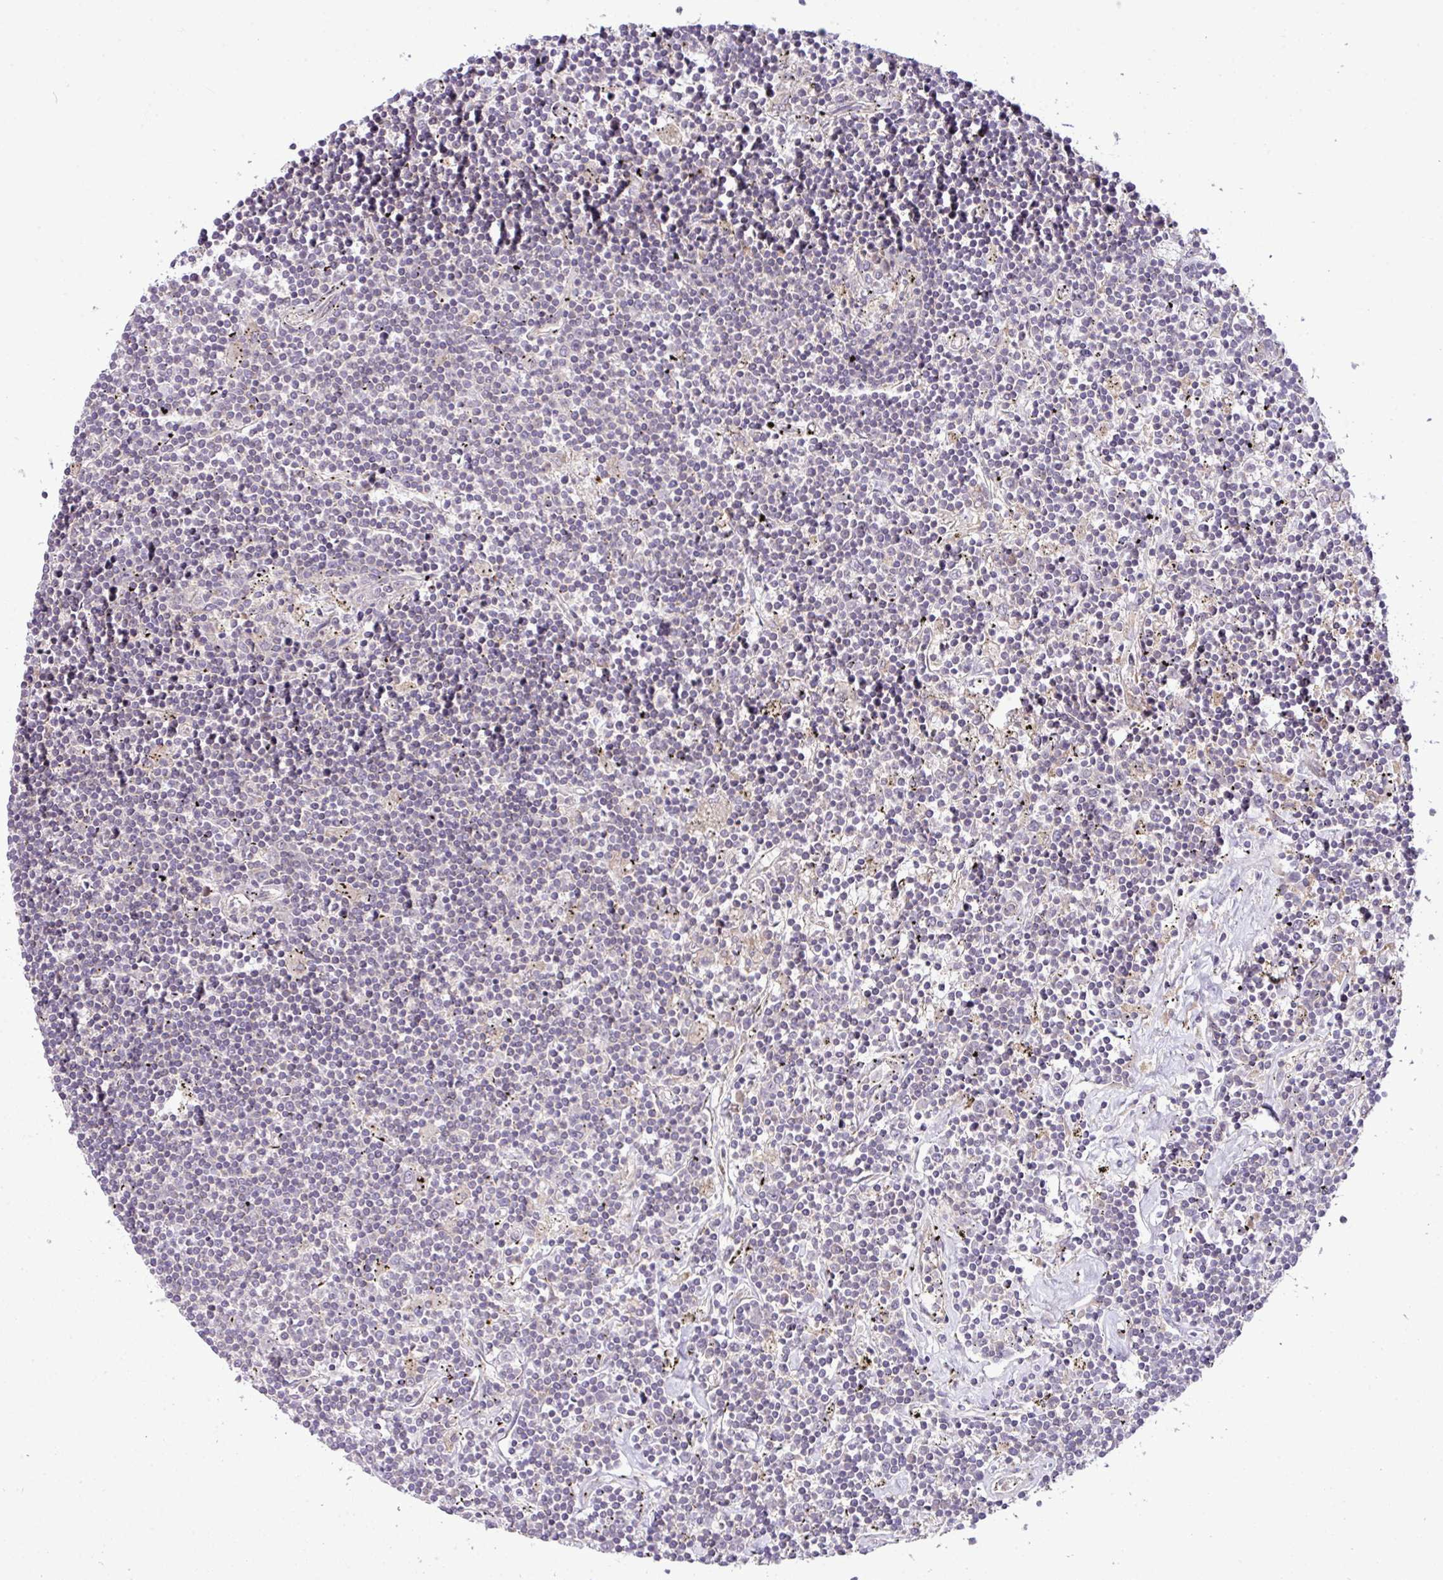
{"staining": {"intensity": "negative", "quantity": "none", "location": "none"}, "tissue": "lymphoma", "cell_type": "Tumor cells", "image_type": "cancer", "snomed": [{"axis": "morphology", "description": "Malignant lymphoma, non-Hodgkin's type, Low grade"}, {"axis": "topography", "description": "Spleen"}], "caption": "Tumor cells are negative for brown protein staining in low-grade malignant lymphoma, non-Hodgkin's type.", "gene": "XIAP", "patient": {"sex": "male", "age": 76}}